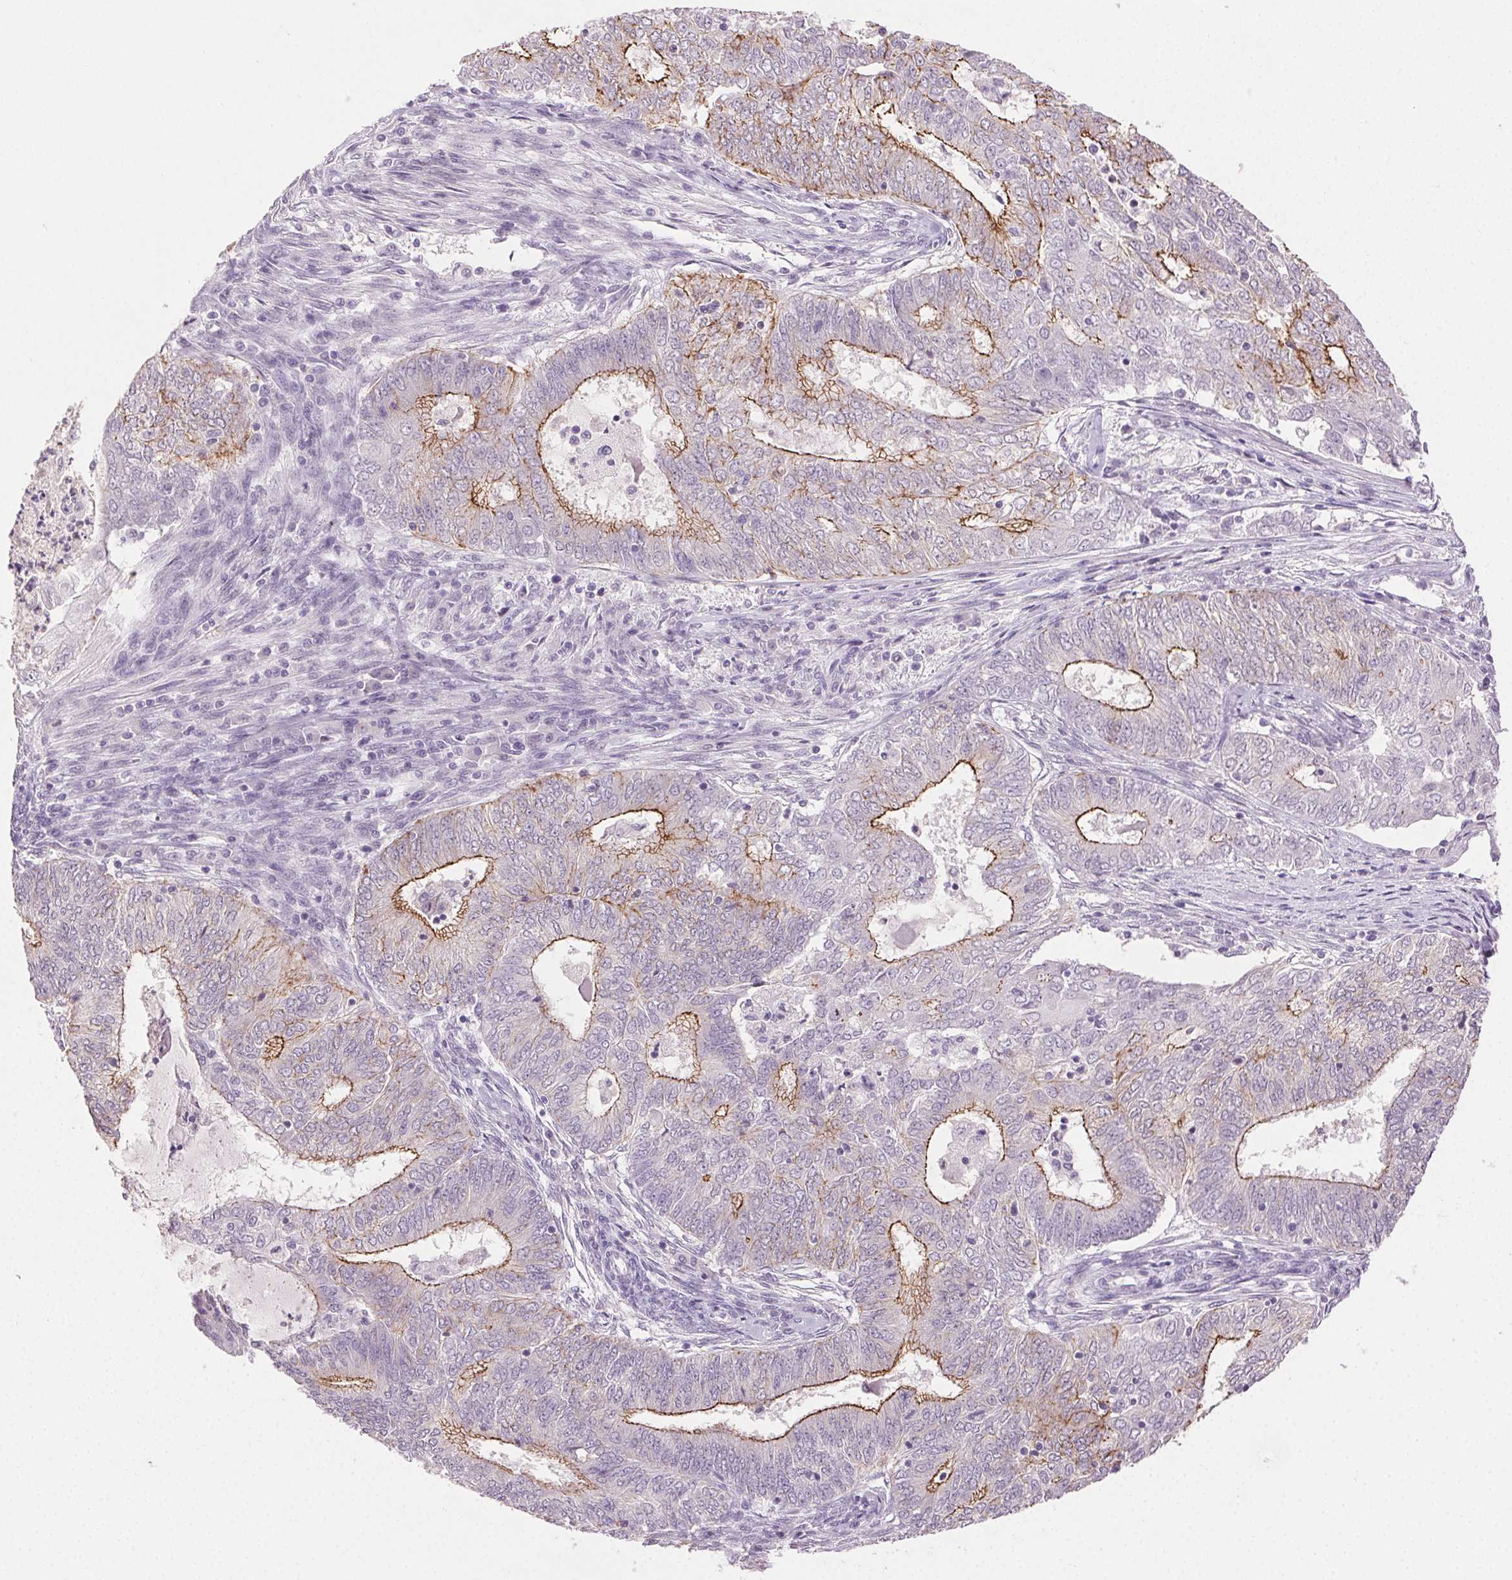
{"staining": {"intensity": "moderate", "quantity": "25%-75%", "location": "cytoplasmic/membranous"}, "tissue": "endometrial cancer", "cell_type": "Tumor cells", "image_type": "cancer", "snomed": [{"axis": "morphology", "description": "Adenocarcinoma, NOS"}, {"axis": "topography", "description": "Endometrium"}], "caption": "Endometrial cancer was stained to show a protein in brown. There is medium levels of moderate cytoplasmic/membranous positivity in about 25%-75% of tumor cells.", "gene": "CLDN10", "patient": {"sex": "female", "age": 62}}